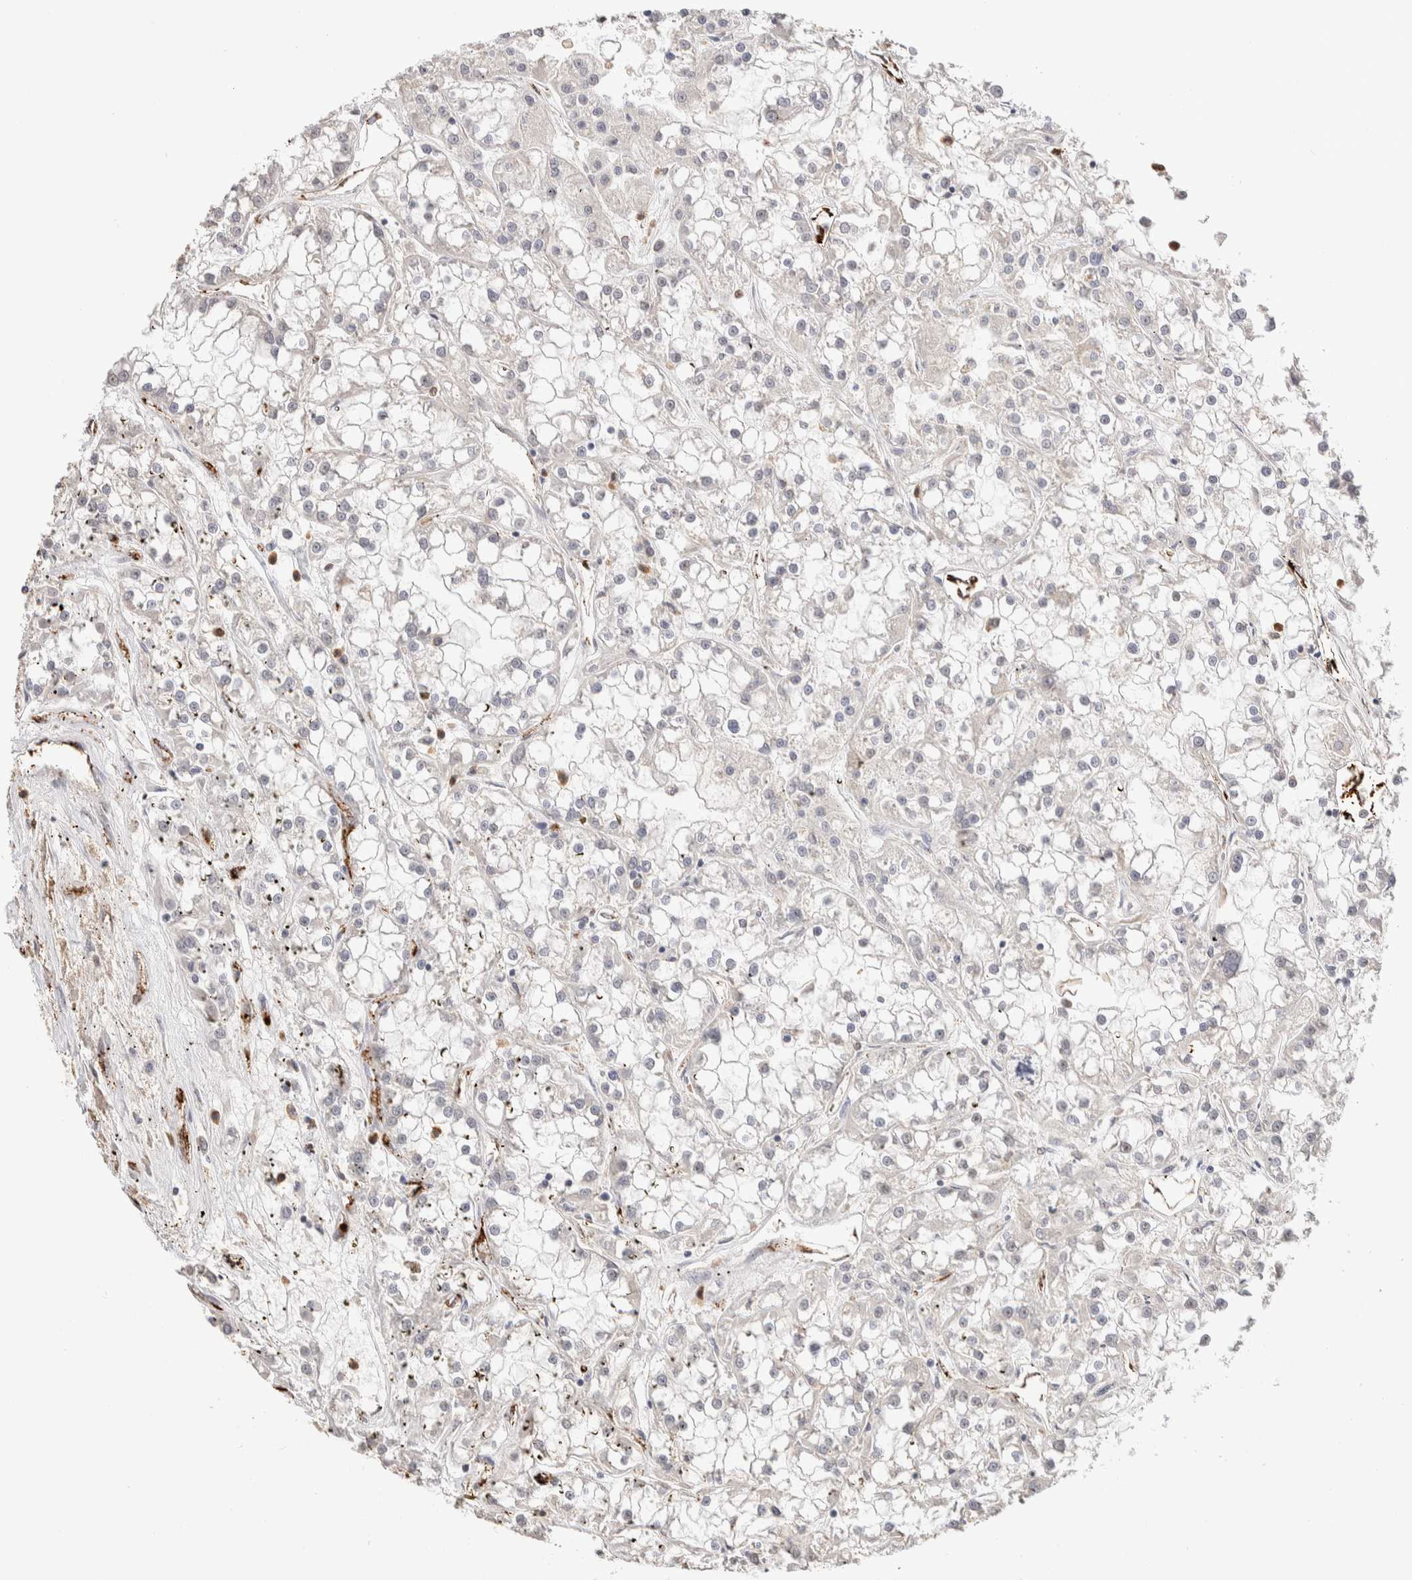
{"staining": {"intensity": "negative", "quantity": "none", "location": "none"}, "tissue": "renal cancer", "cell_type": "Tumor cells", "image_type": "cancer", "snomed": [{"axis": "morphology", "description": "Adenocarcinoma, NOS"}, {"axis": "topography", "description": "Kidney"}], "caption": "An immunohistochemistry (IHC) image of renal cancer is shown. There is no staining in tumor cells of renal cancer. The staining was performed using DAB to visualize the protein expression in brown, while the nuclei were stained in blue with hematoxylin (Magnification: 20x).", "gene": "NSMAF", "patient": {"sex": "female", "age": 52}}